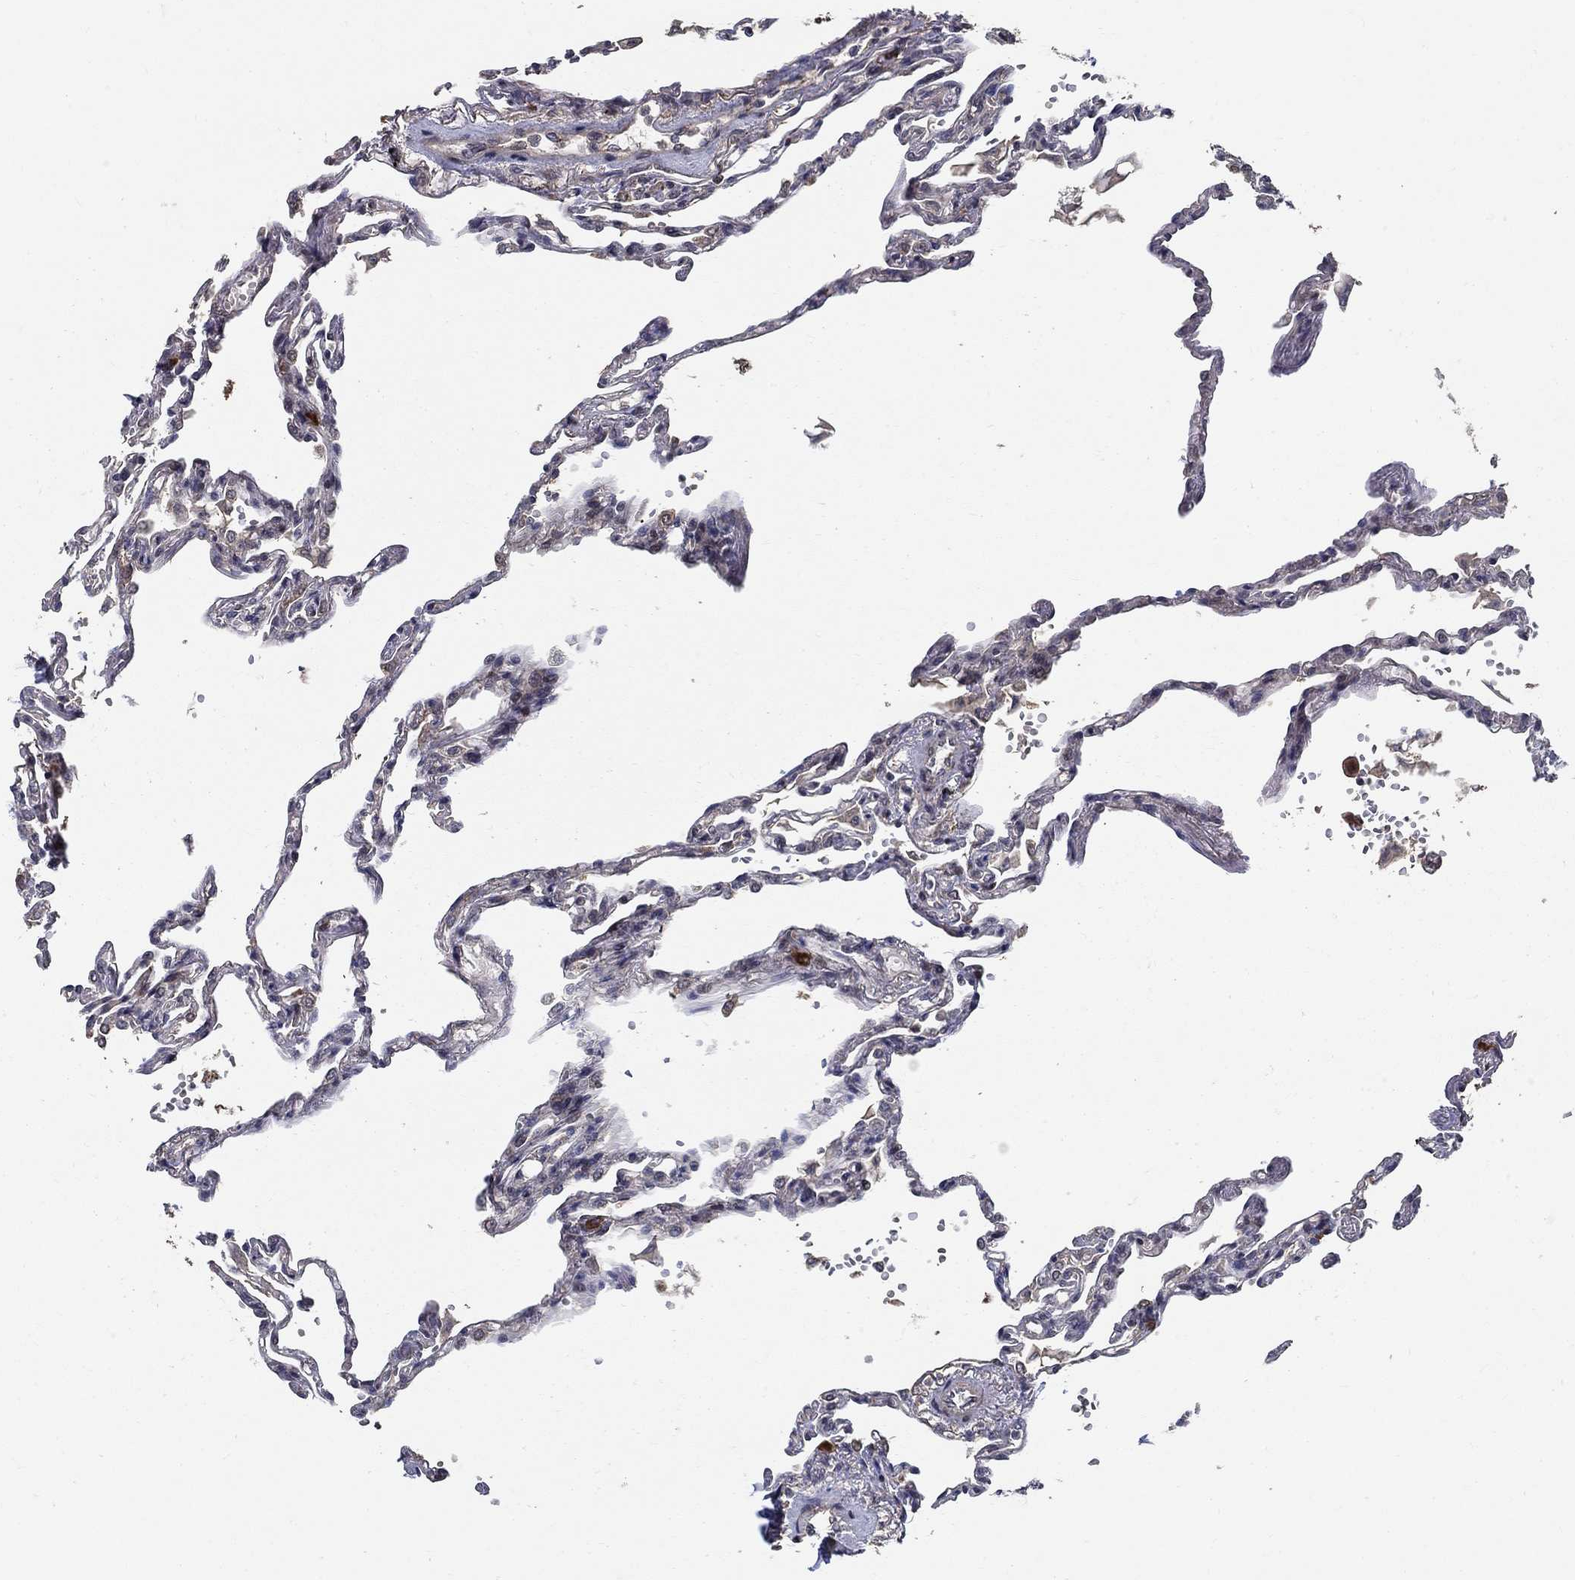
{"staining": {"intensity": "negative", "quantity": "none", "location": "none"}, "tissue": "lung", "cell_type": "Alveolar cells", "image_type": "normal", "snomed": [{"axis": "morphology", "description": "Normal tissue, NOS"}, {"axis": "topography", "description": "Lung"}], "caption": "DAB (3,3'-diaminobenzidine) immunohistochemical staining of benign human lung reveals no significant positivity in alveolar cells. (DAB (3,3'-diaminobenzidine) immunohistochemistry (IHC) visualized using brightfield microscopy, high magnification).", "gene": "ZNF594", "patient": {"sex": "male", "age": 78}}